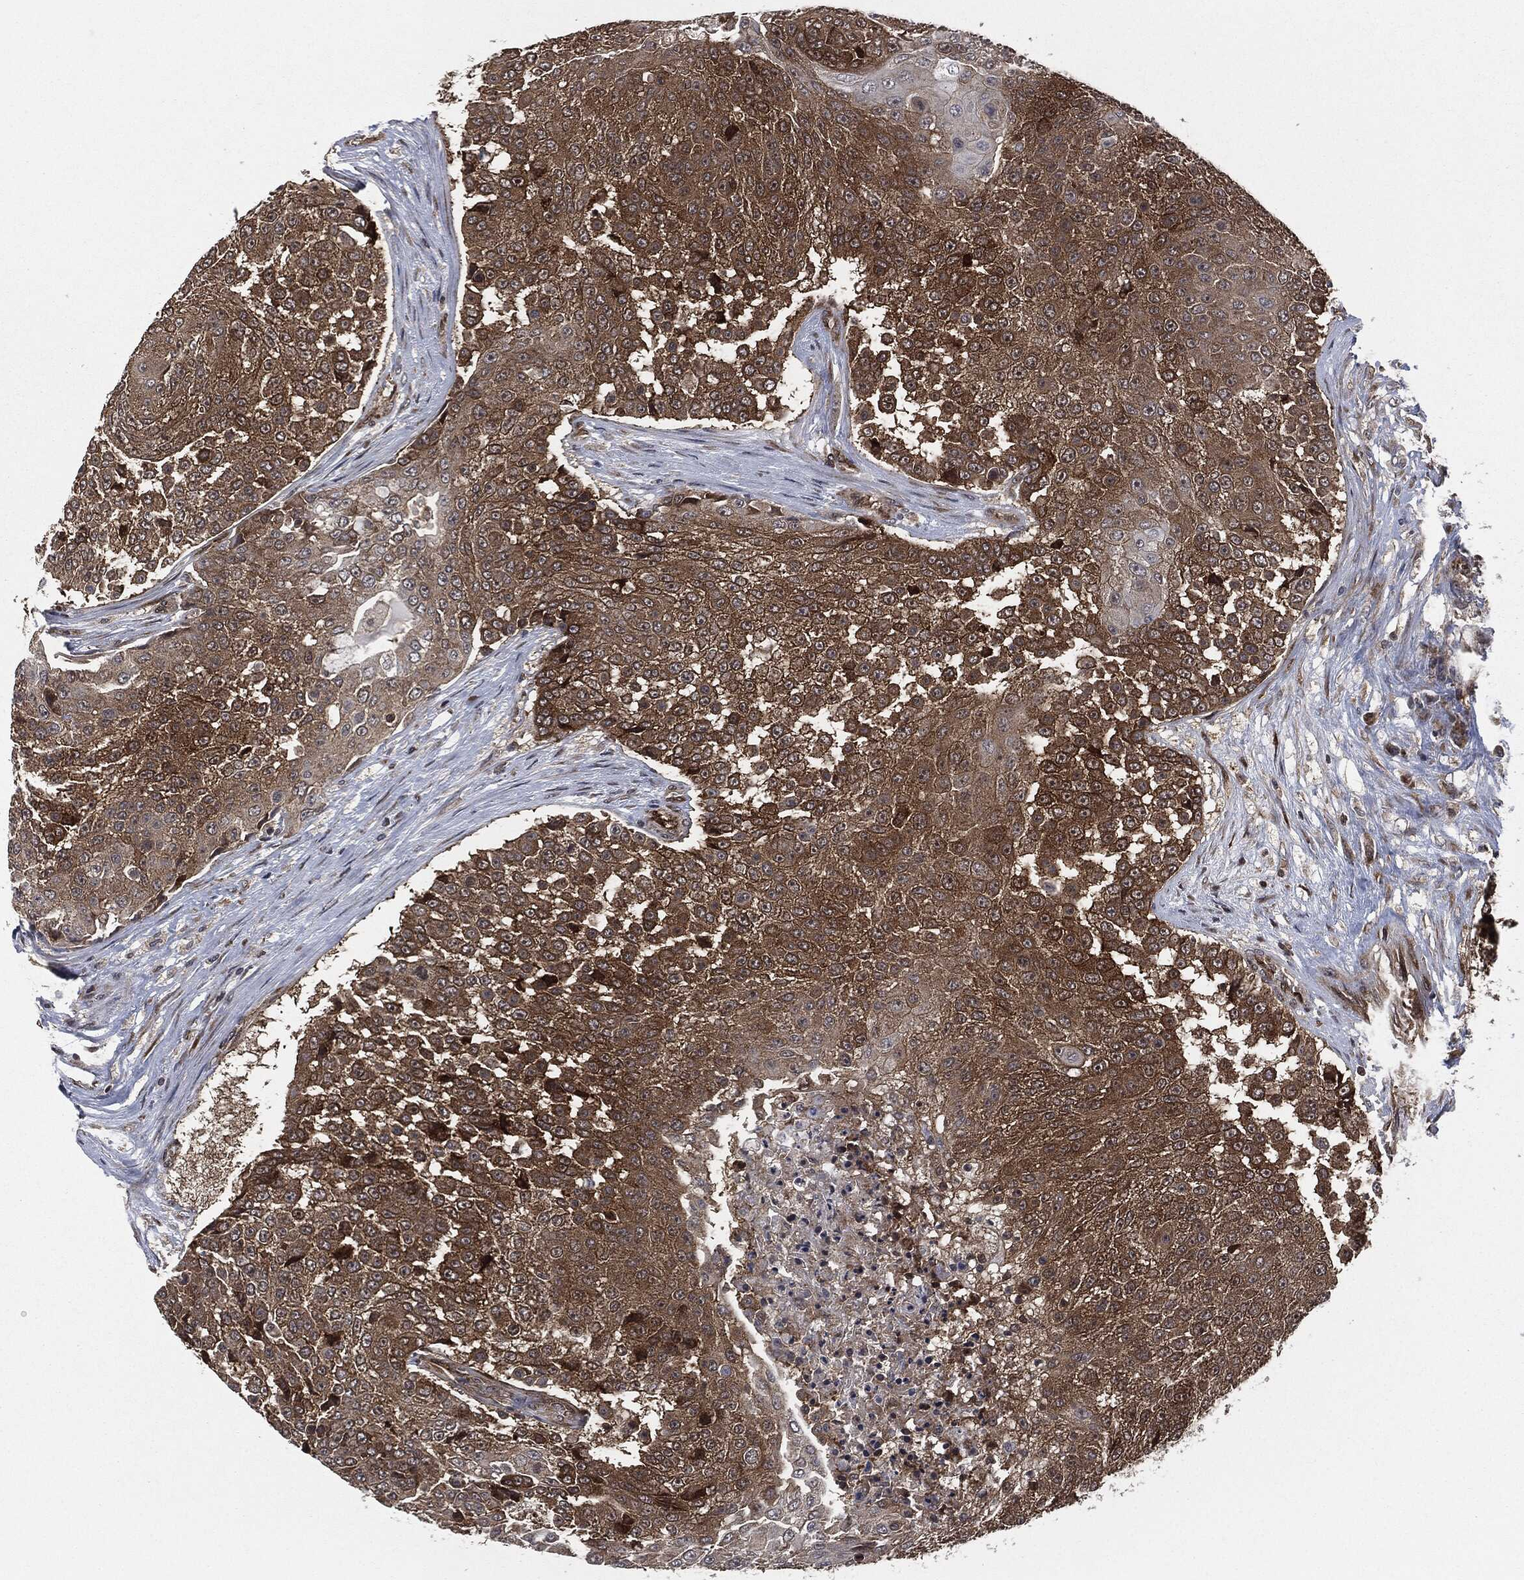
{"staining": {"intensity": "strong", "quantity": ">75%", "location": "cytoplasmic/membranous"}, "tissue": "urothelial cancer", "cell_type": "Tumor cells", "image_type": "cancer", "snomed": [{"axis": "morphology", "description": "Urothelial carcinoma, High grade"}, {"axis": "topography", "description": "Urinary bladder"}], "caption": "An image of urothelial carcinoma (high-grade) stained for a protein exhibits strong cytoplasmic/membranous brown staining in tumor cells.", "gene": "HRAS", "patient": {"sex": "female", "age": 63}}